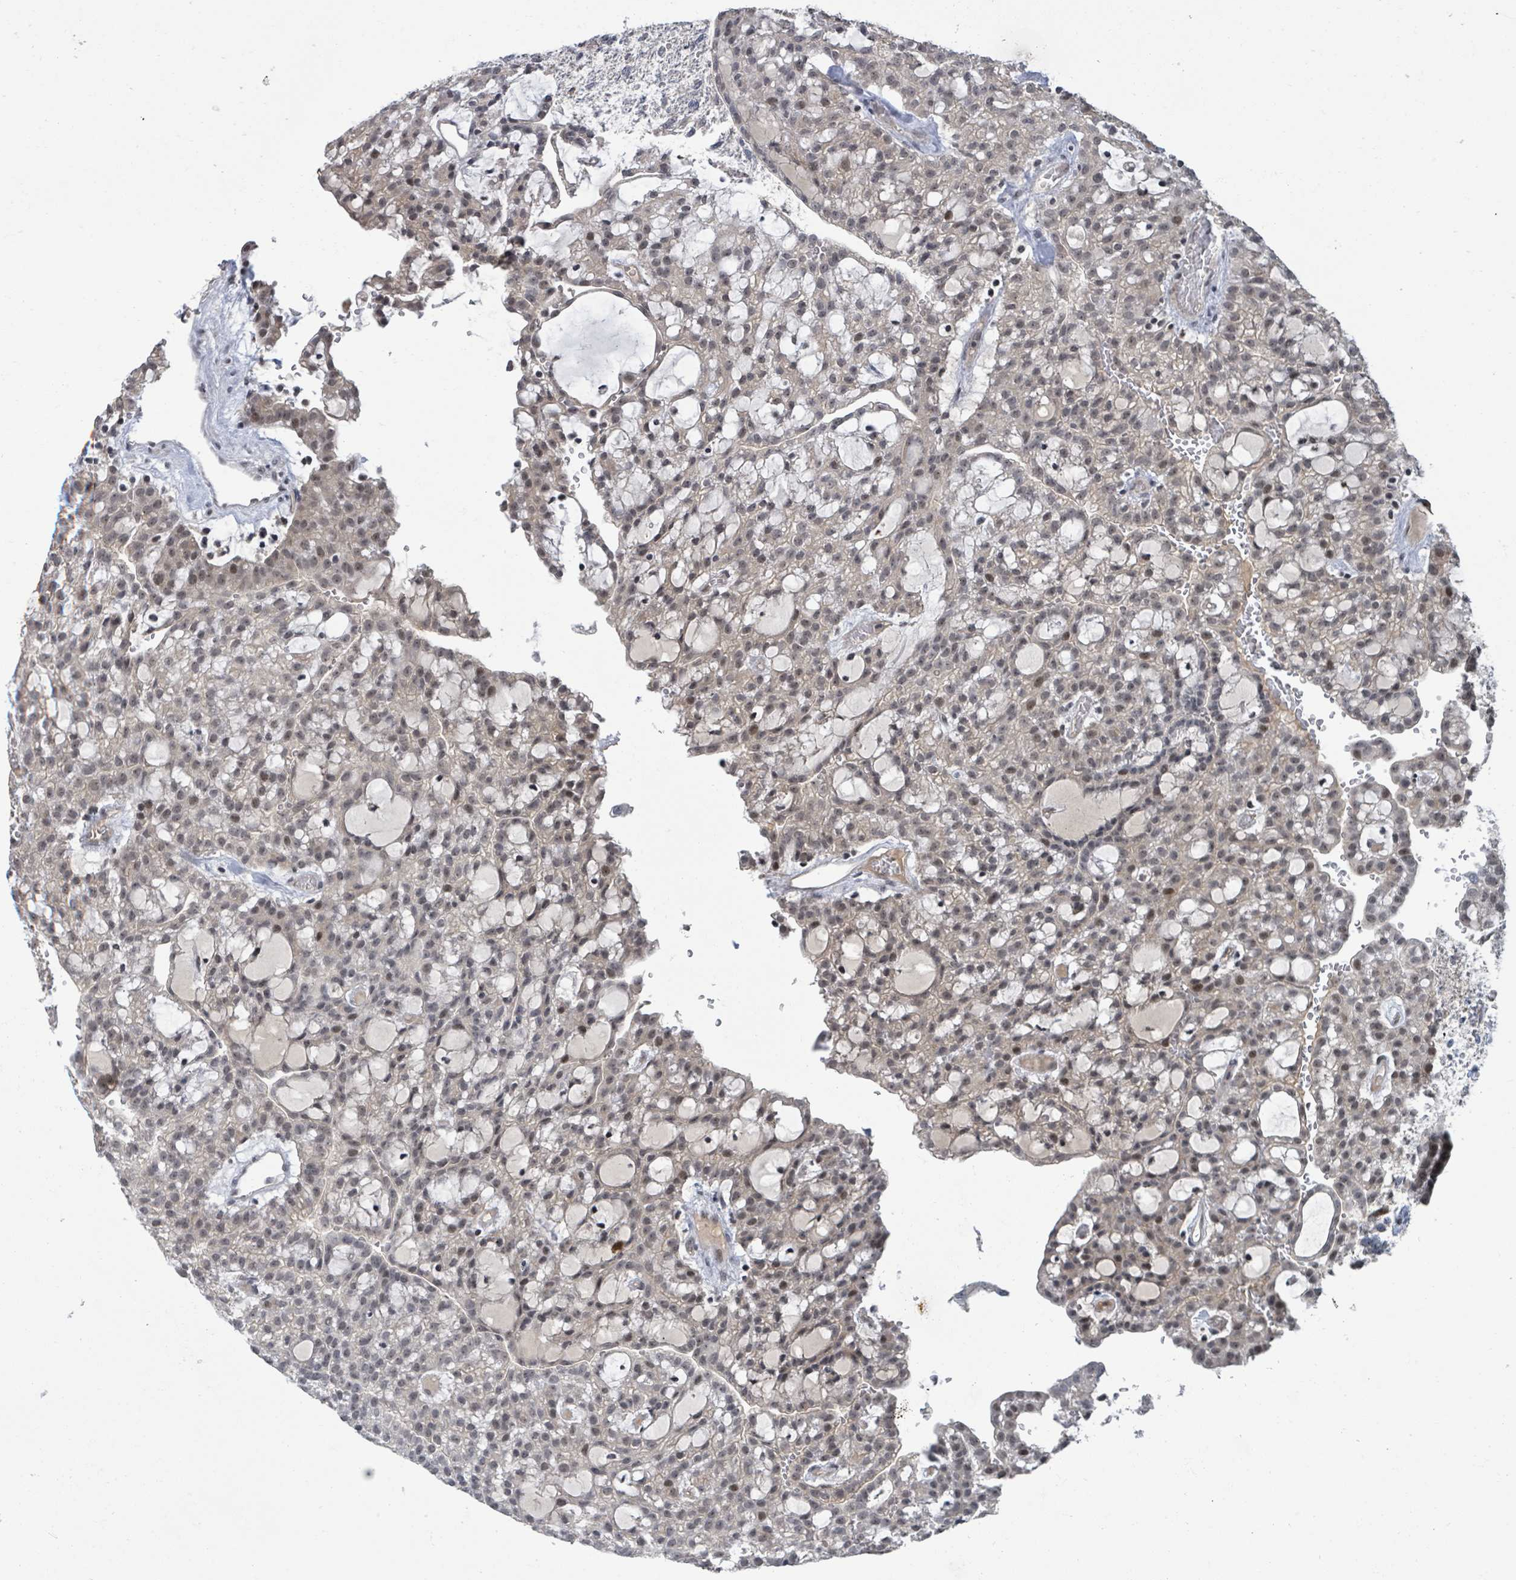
{"staining": {"intensity": "weak", "quantity": "25%-75%", "location": "nuclear"}, "tissue": "renal cancer", "cell_type": "Tumor cells", "image_type": "cancer", "snomed": [{"axis": "morphology", "description": "Adenocarcinoma, NOS"}, {"axis": "topography", "description": "Kidney"}], "caption": "A micrograph of renal cancer (adenocarcinoma) stained for a protein shows weak nuclear brown staining in tumor cells.", "gene": "ZBTB14", "patient": {"sex": "male", "age": 63}}